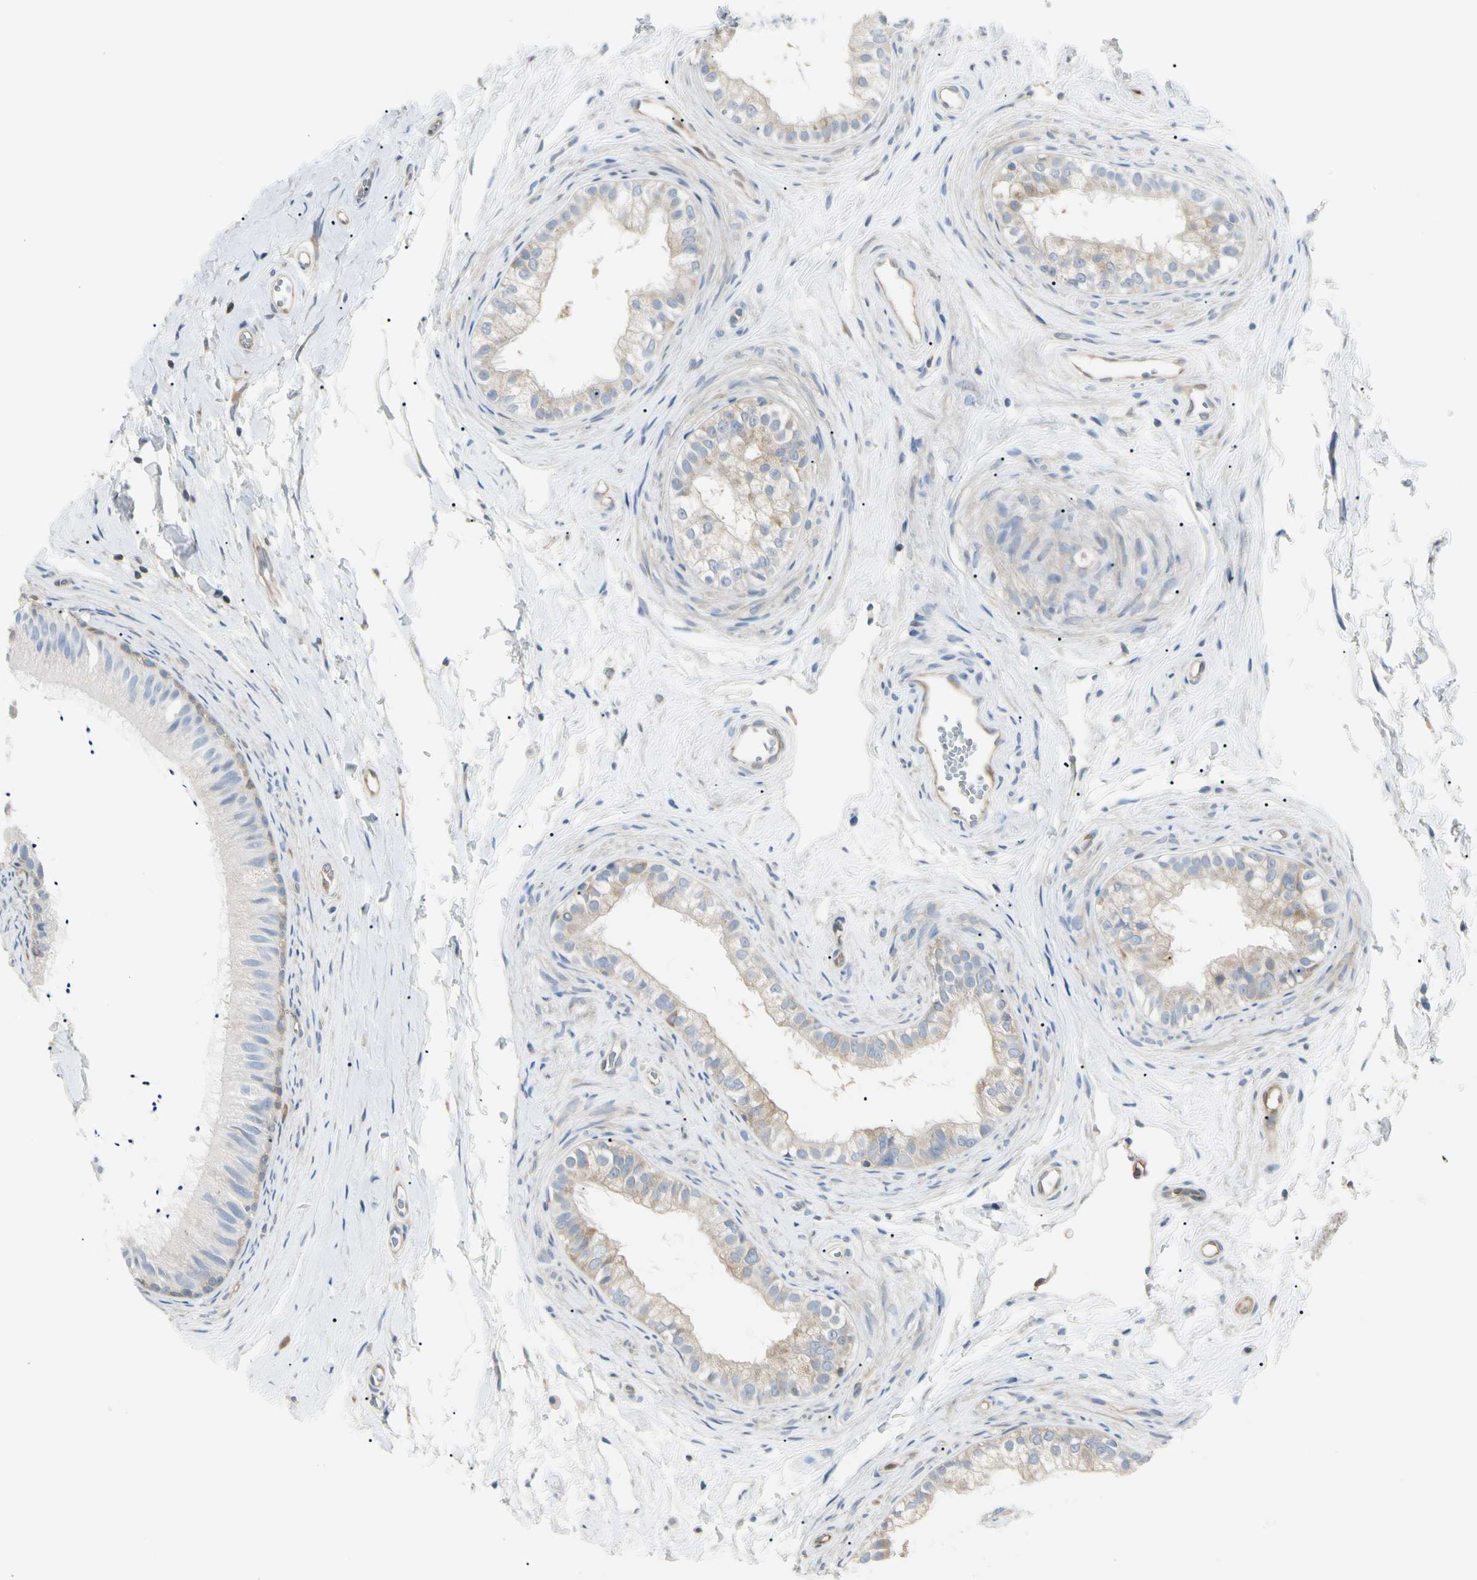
{"staining": {"intensity": "weak", "quantity": "25%-75%", "location": "cytoplasmic/membranous"}, "tissue": "epididymis", "cell_type": "Glandular cells", "image_type": "normal", "snomed": [{"axis": "morphology", "description": "Normal tissue, NOS"}, {"axis": "topography", "description": "Epididymis"}], "caption": "Protein staining of unremarkable epididymis displays weak cytoplasmic/membranous positivity in approximately 25%-75% of glandular cells.", "gene": "NFKB2", "patient": {"sex": "male", "age": 56}}